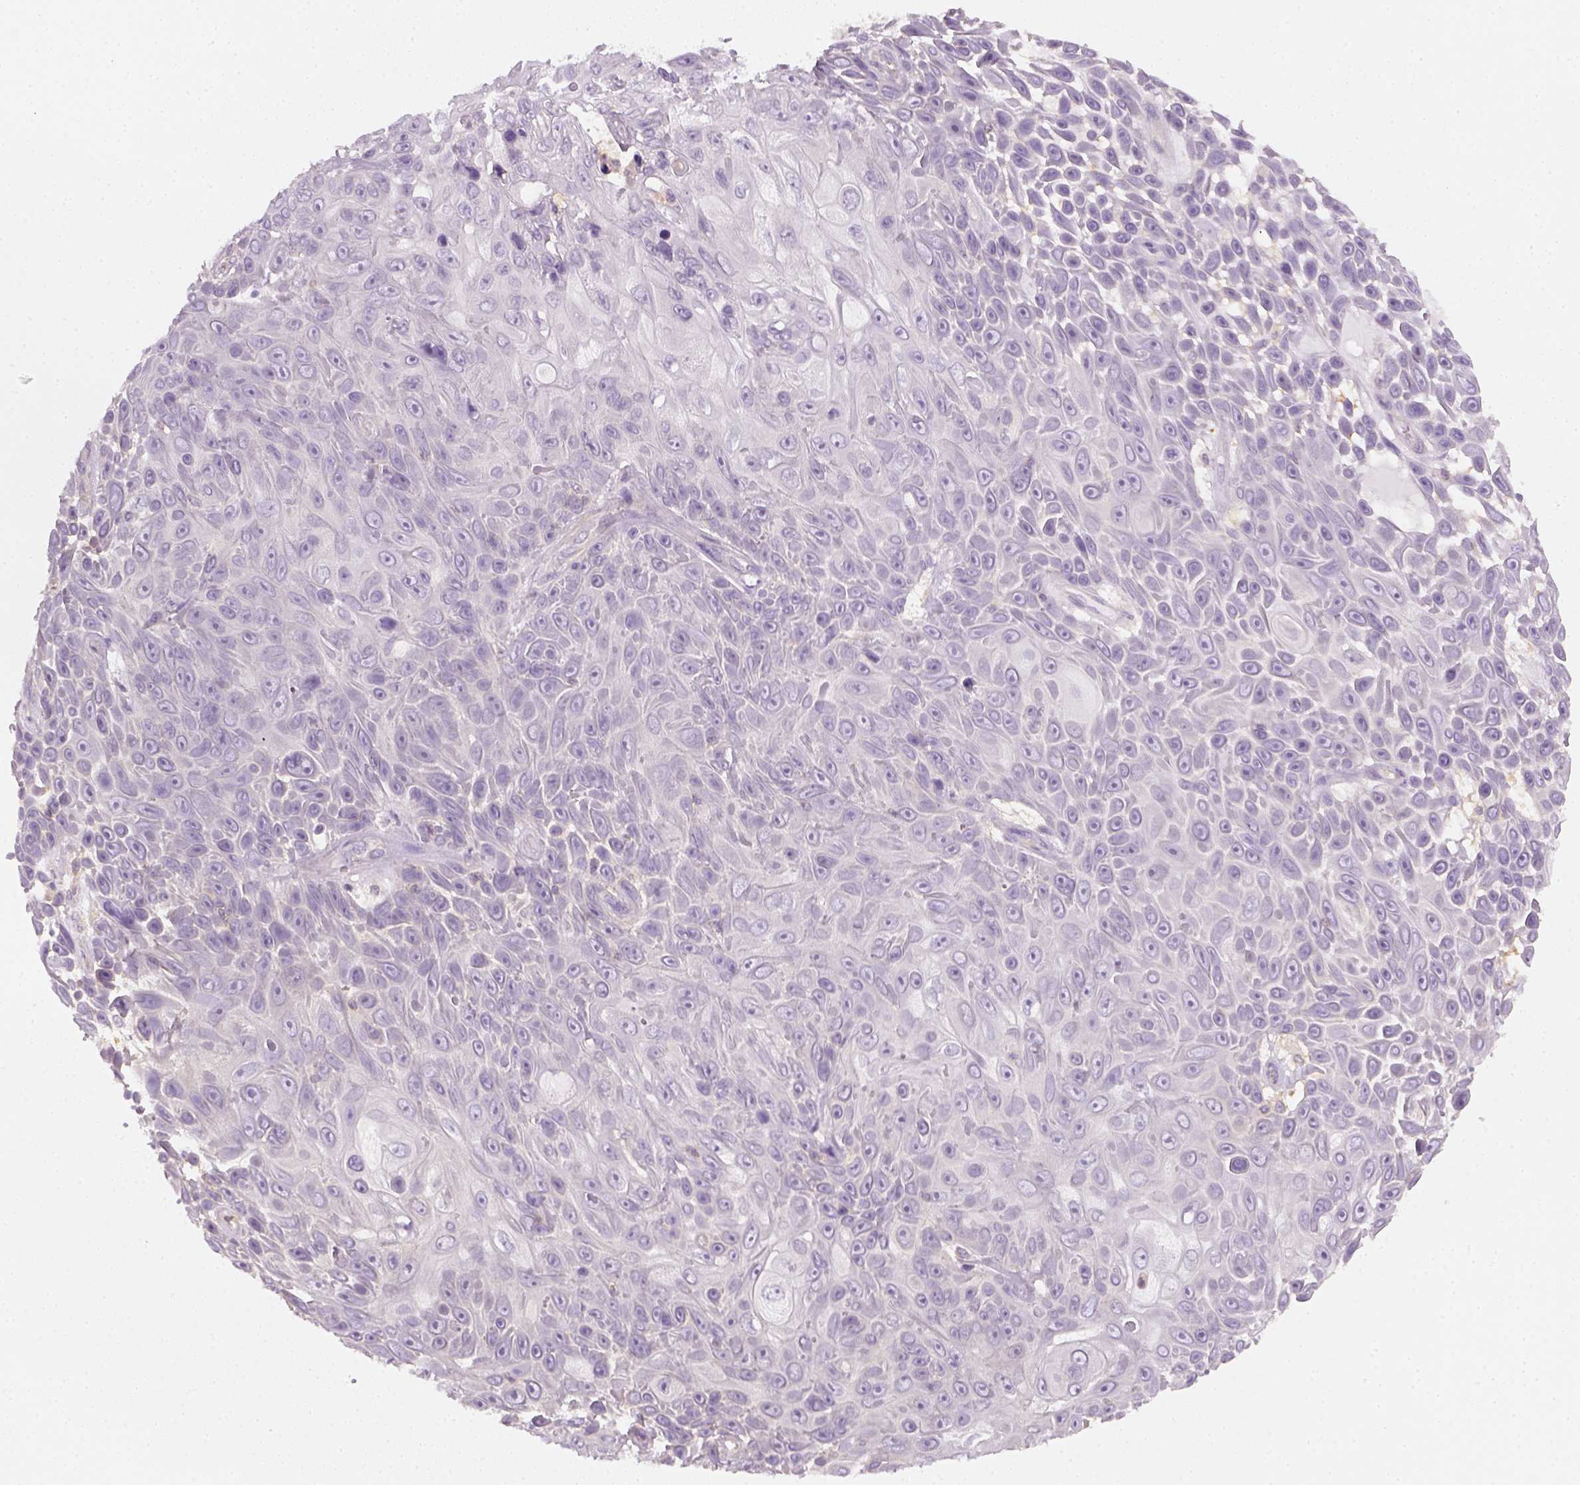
{"staining": {"intensity": "negative", "quantity": "none", "location": "none"}, "tissue": "skin cancer", "cell_type": "Tumor cells", "image_type": "cancer", "snomed": [{"axis": "morphology", "description": "Squamous cell carcinoma, NOS"}, {"axis": "topography", "description": "Skin"}], "caption": "This is a photomicrograph of IHC staining of skin cancer, which shows no expression in tumor cells. Brightfield microscopy of immunohistochemistry stained with DAB (3,3'-diaminobenzidine) (brown) and hematoxylin (blue), captured at high magnification.", "gene": "EPHB1", "patient": {"sex": "male", "age": 82}}